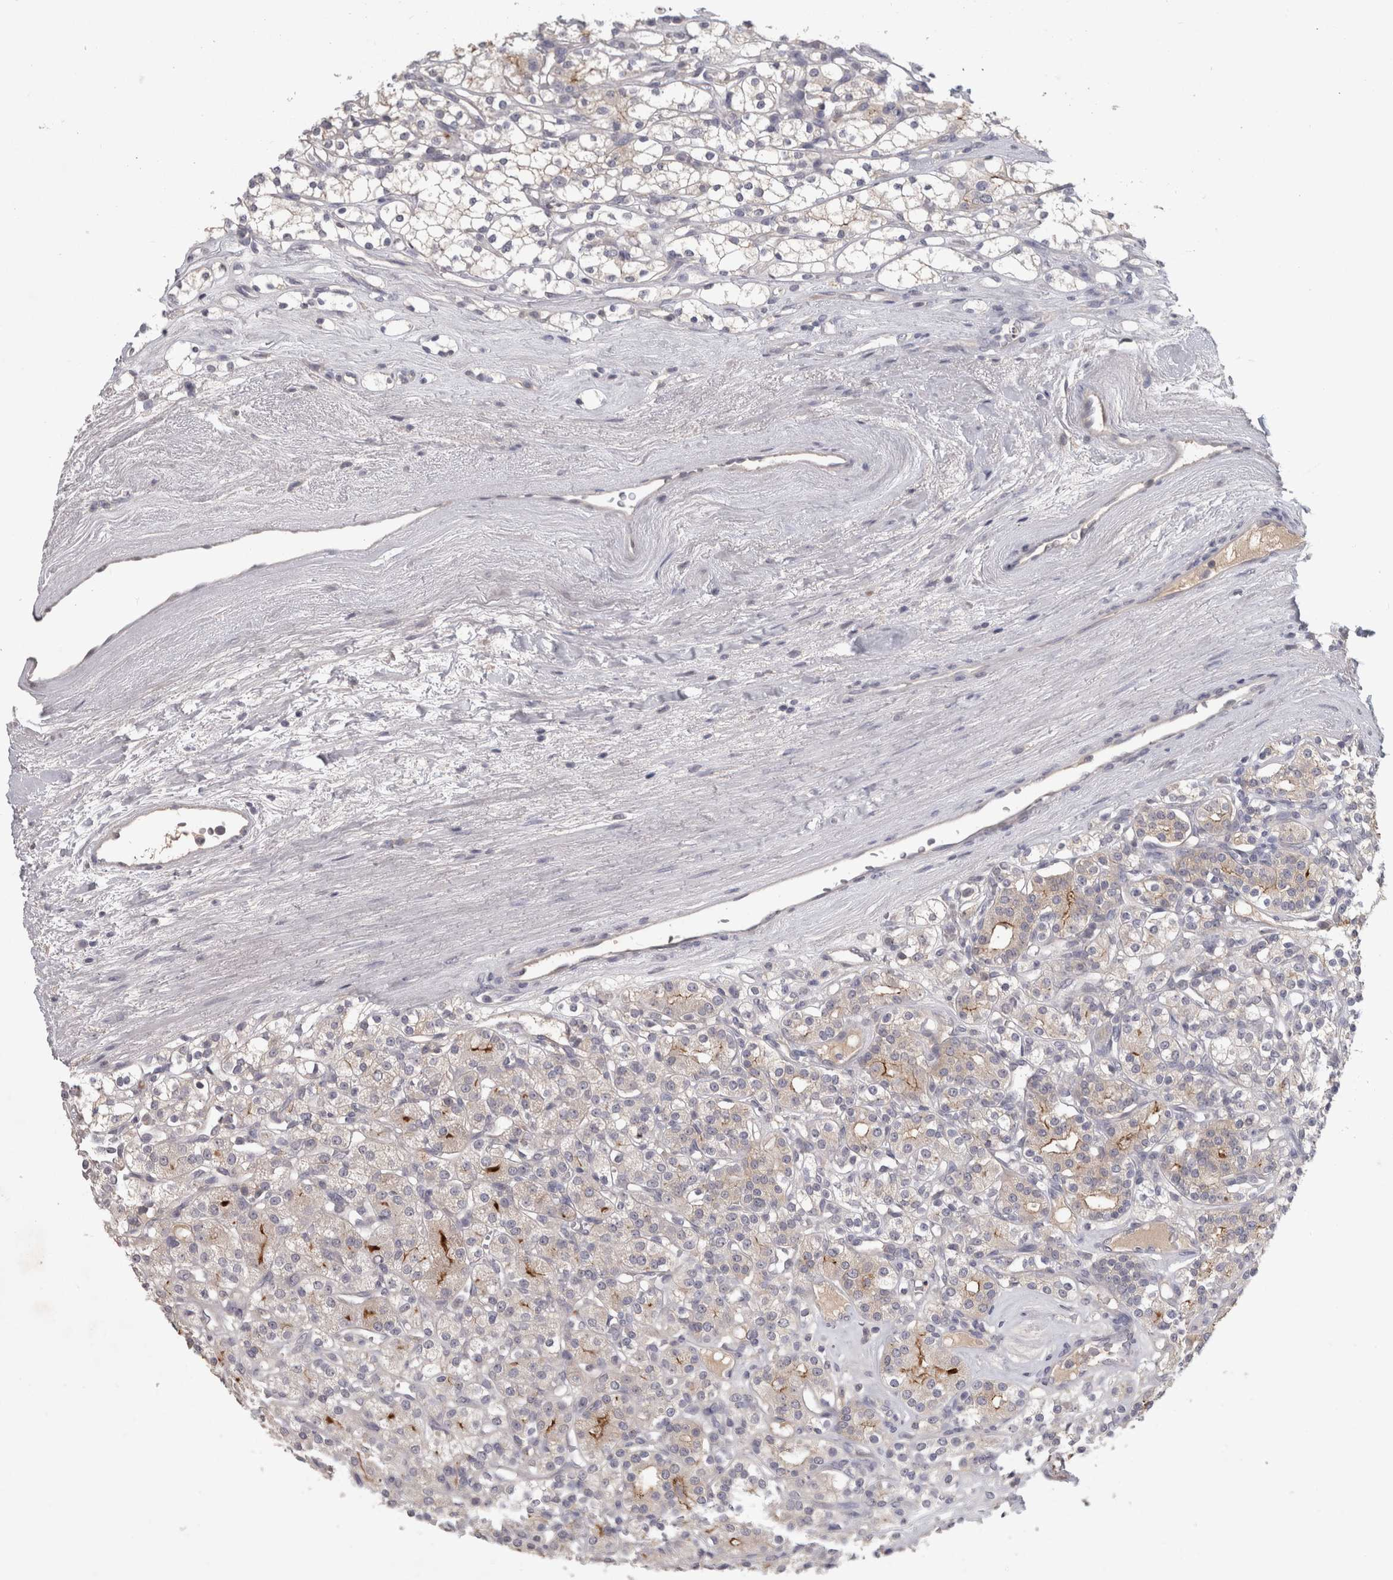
{"staining": {"intensity": "moderate", "quantity": "<25%", "location": "cytoplasmic/membranous"}, "tissue": "renal cancer", "cell_type": "Tumor cells", "image_type": "cancer", "snomed": [{"axis": "morphology", "description": "Adenocarcinoma, NOS"}, {"axis": "topography", "description": "Kidney"}], "caption": "Immunohistochemical staining of renal cancer (adenocarcinoma) reveals moderate cytoplasmic/membranous protein staining in about <25% of tumor cells.", "gene": "SLC22A11", "patient": {"sex": "male", "age": 77}}